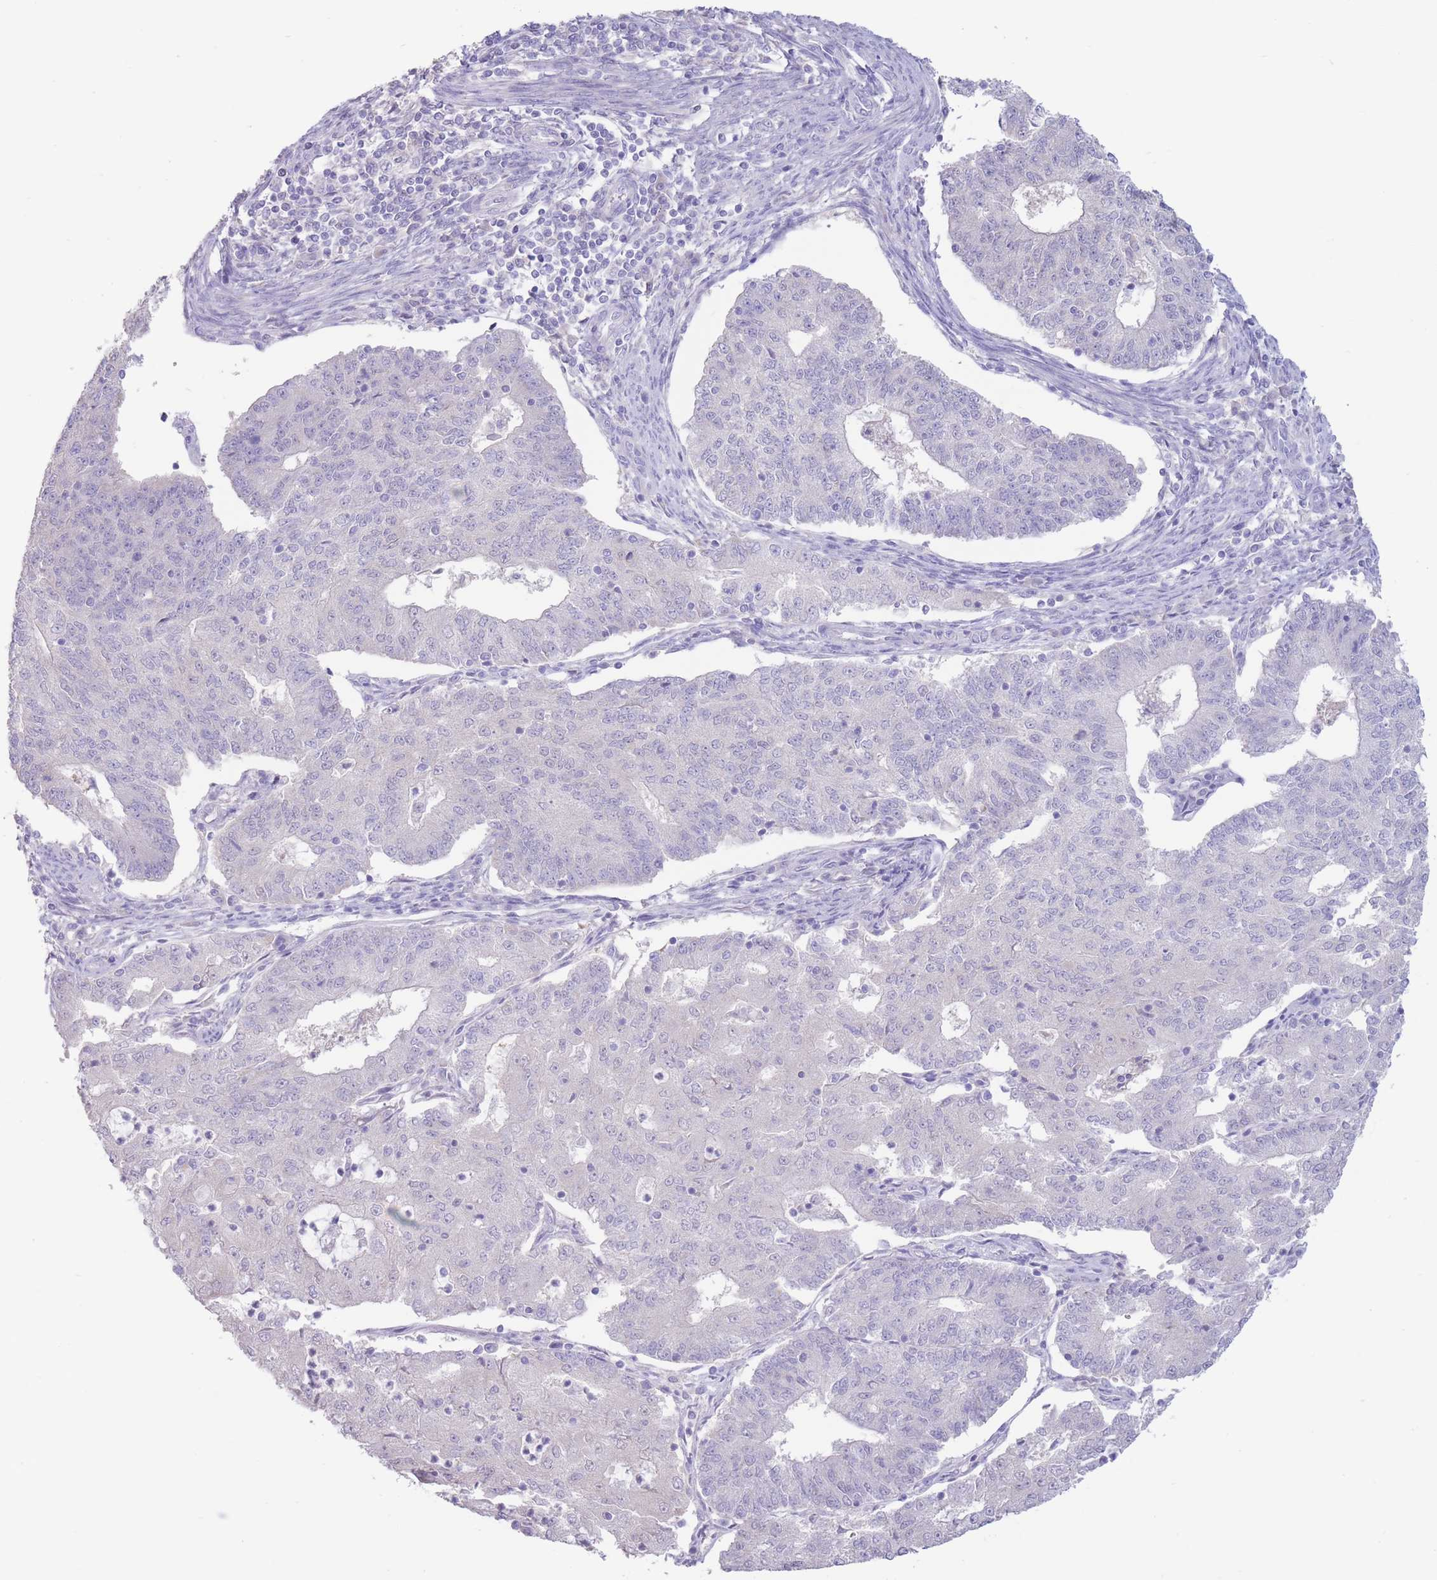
{"staining": {"intensity": "negative", "quantity": "none", "location": "none"}, "tissue": "endometrial cancer", "cell_type": "Tumor cells", "image_type": "cancer", "snomed": [{"axis": "morphology", "description": "Adenocarcinoma, NOS"}, {"axis": "topography", "description": "Endometrium"}], "caption": "A histopathology image of human adenocarcinoma (endometrial) is negative for staining in tumor cells.", "gene": "FAH", "patient": {"sex": "female", "age": 56}}